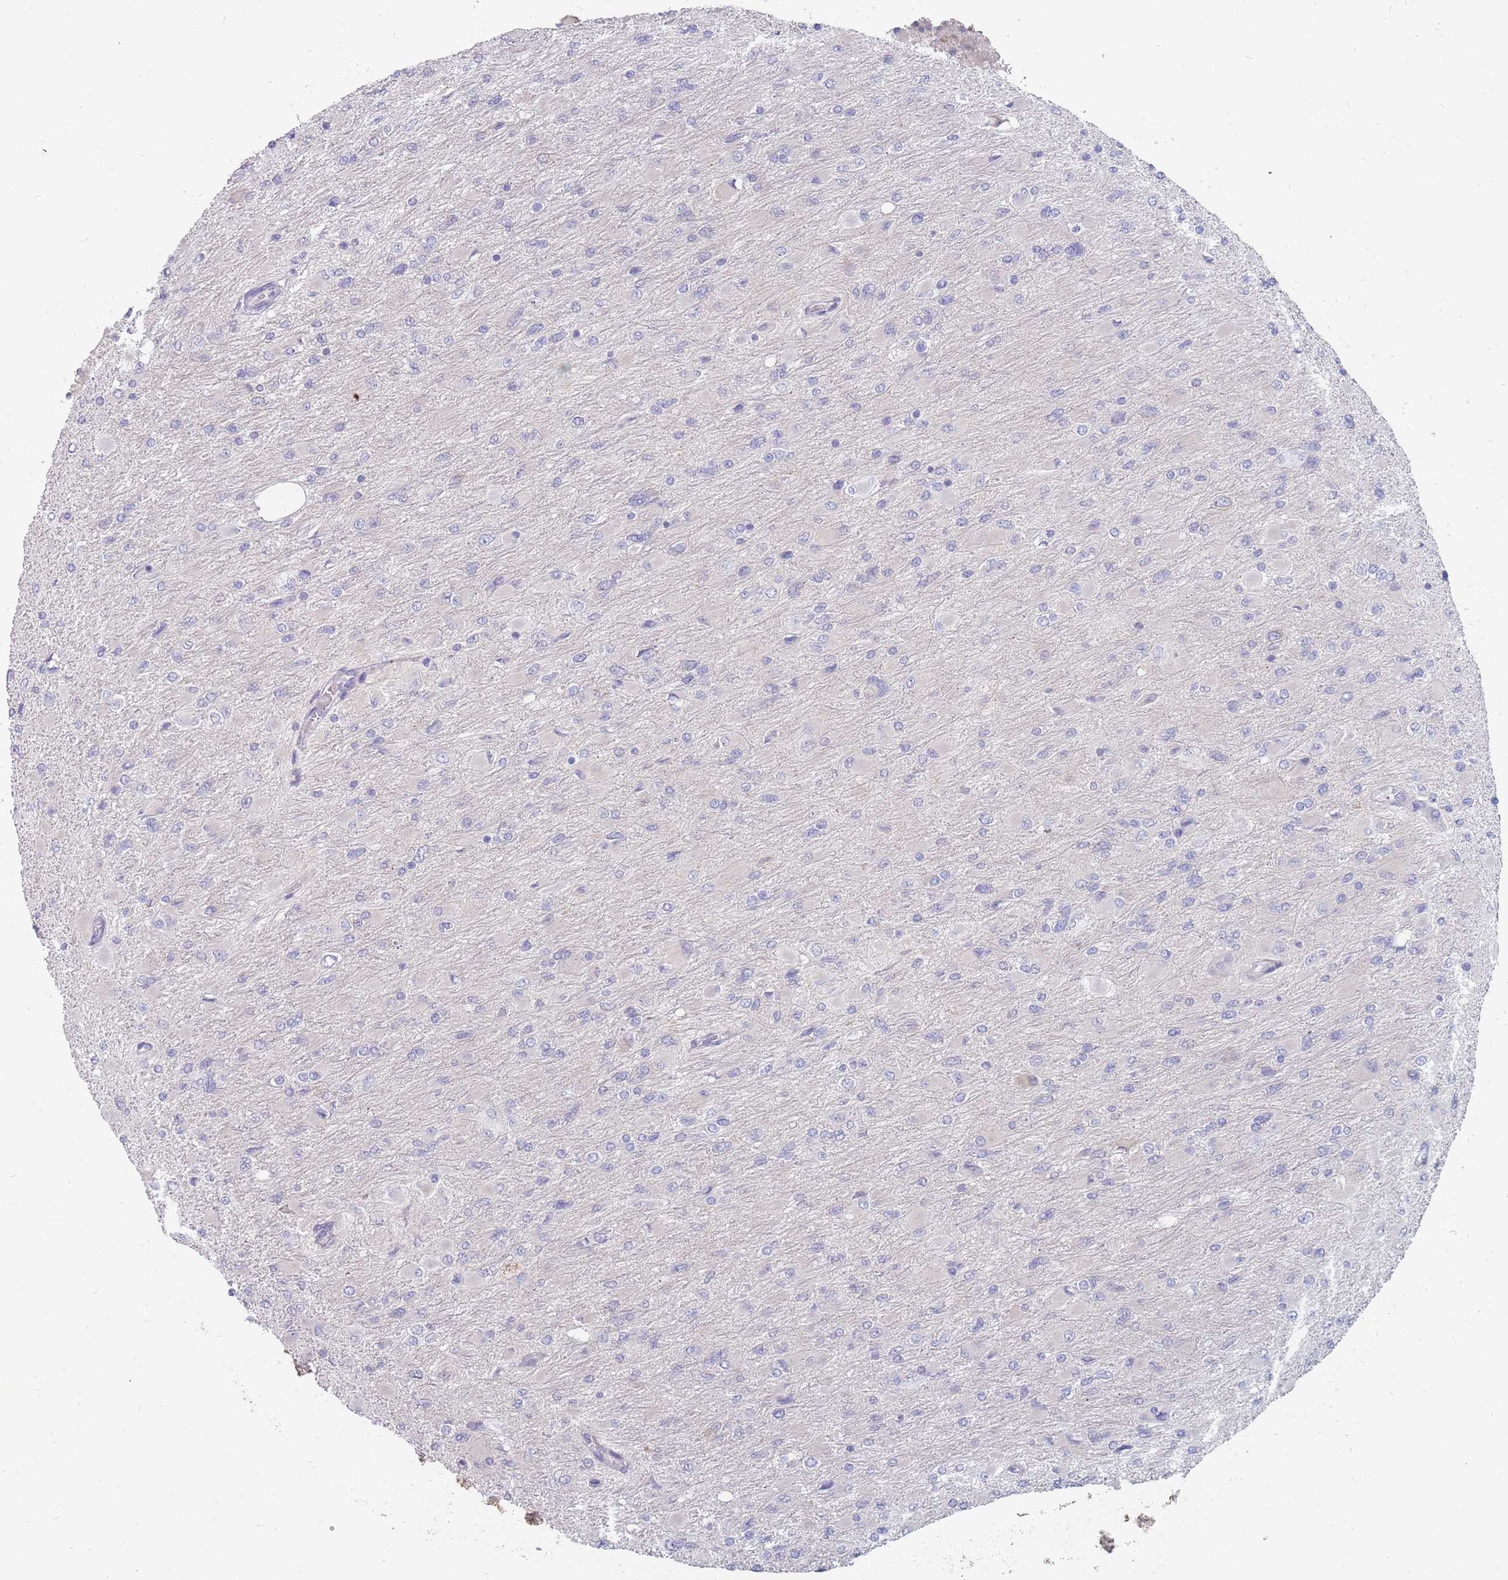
{"staining": {"intensity": "negative", "quantity": "none", "location": "none"}, "tissue": "glioma", "cell_type": "Tumor cells", "image_type": "cancer", "snomed": [{"axis": "morphology", "description": "Glioma, malignant, High grade"}, {"axis": "topography", "description": "Cerebral cortex"}], "caption": "Tumor cells are negative for protein expression in human glioma.", "gene": "CMTR2", "patient": {"sex": "female", "age": 36}}